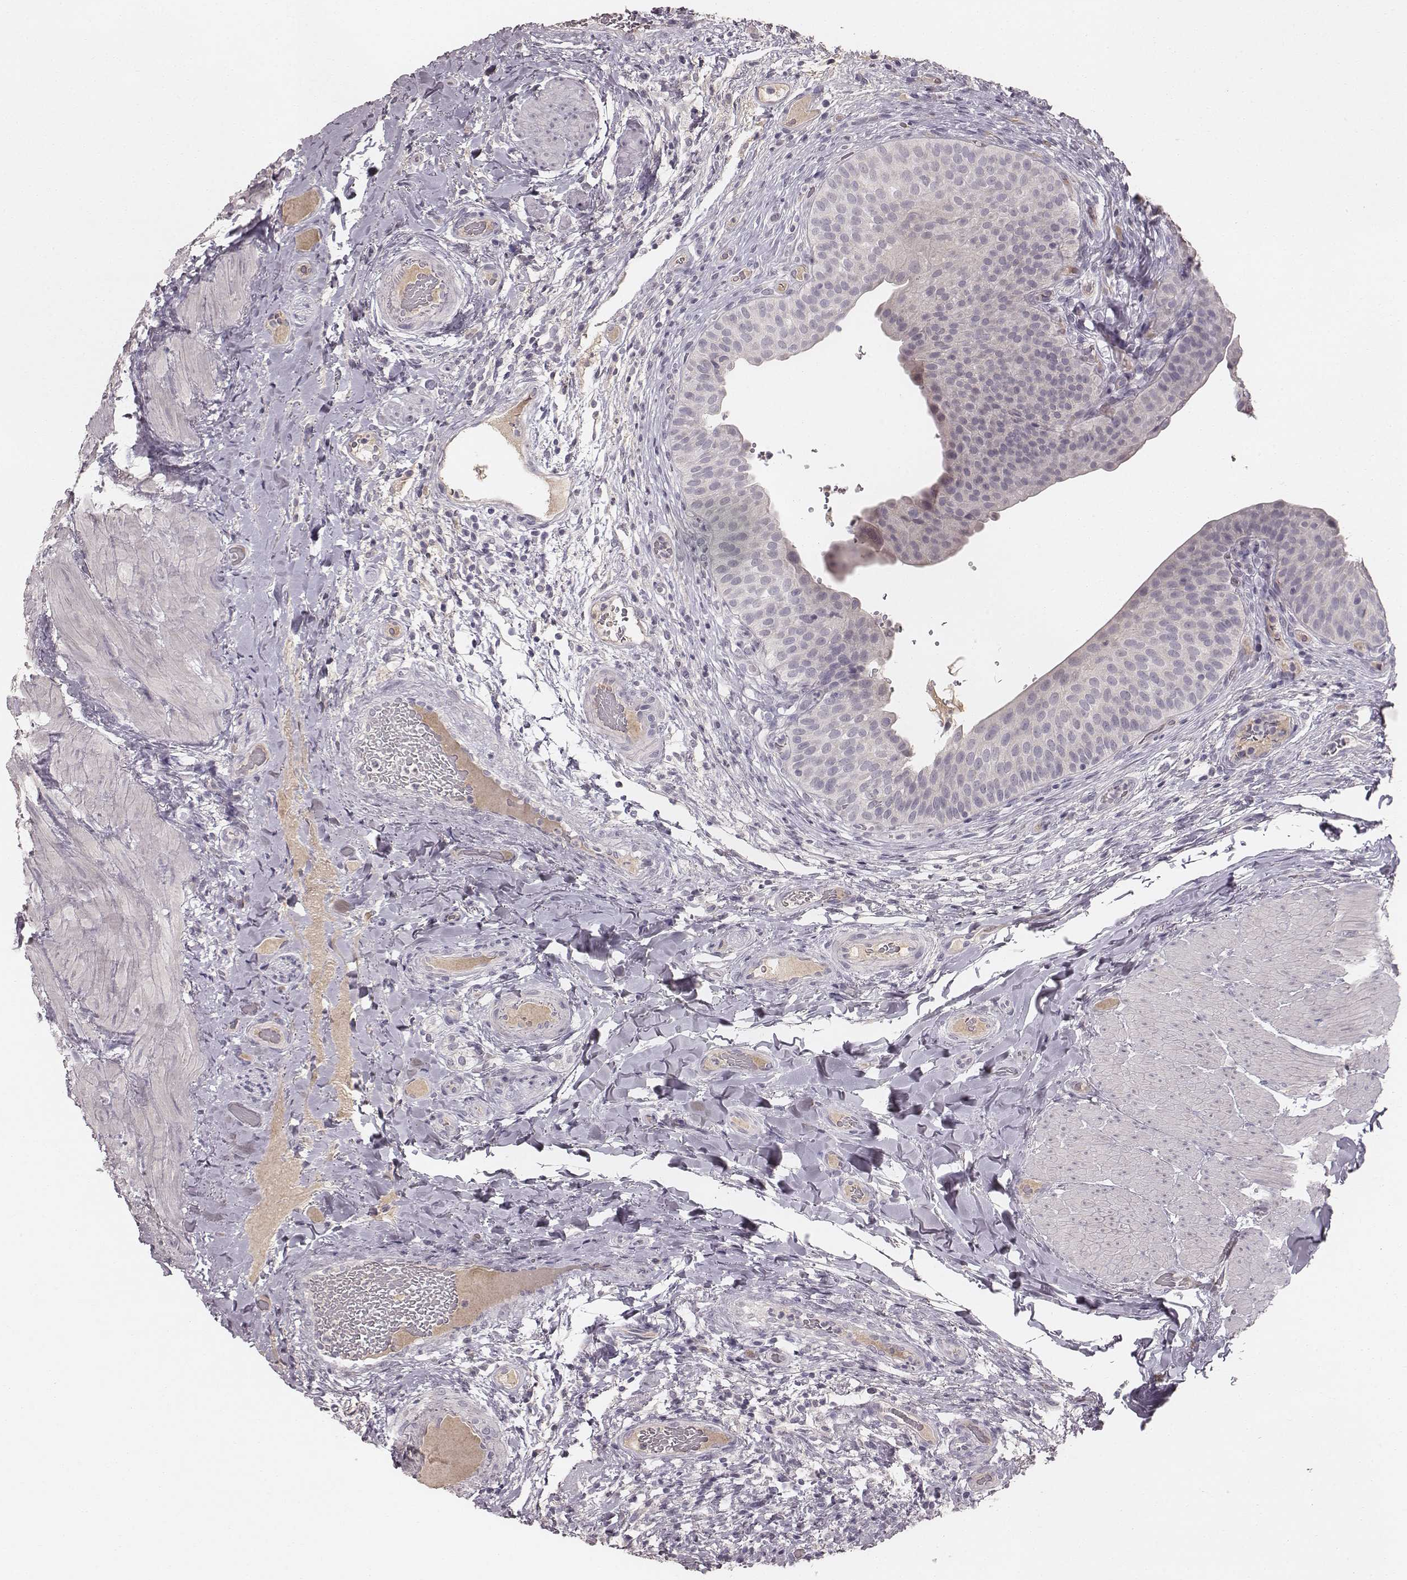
{"staining": {"intensity": "negative", "quantity": "none", "location": "none"}, "tissue": "urinary bladder", "cell_type": "Urothelial cells", "image_type": "normal", "snomed": [{"axis": "morphology", "description": "Normal tissue, NOS"}, {"axis": "topography", "description": "Urinary bladder"}], "caption": "This is an IHC image of normal human urinary bladder. There is no staining in urothelial cells.", "gene": "LY6K", "patient": {"sex": "male", "age": 66}}